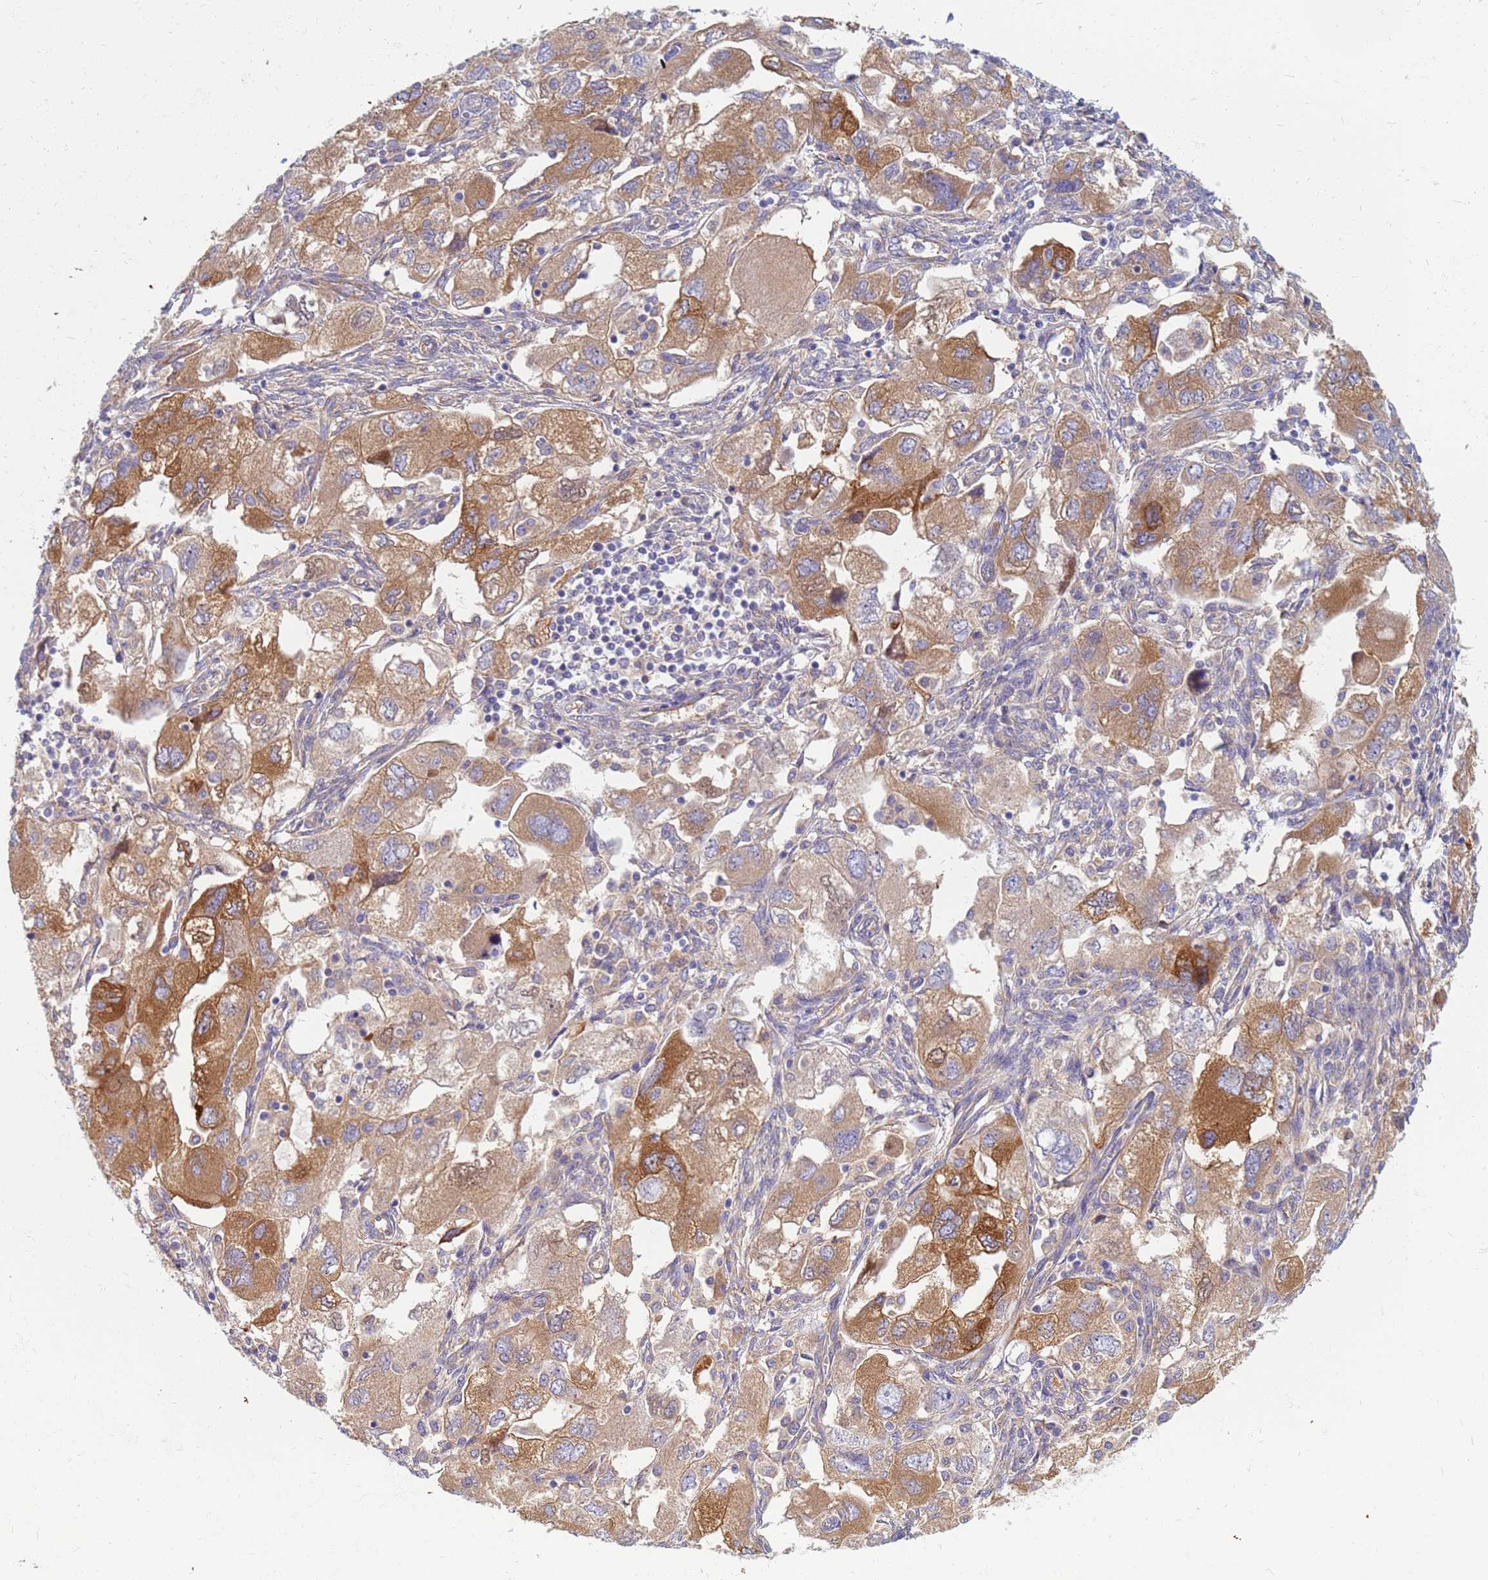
{"staining": {"intensity": "moderate", "quantity": ">75%", "location": "cytoplasmic/membranous"}, "tissue": "ovarian cancer", "cell_type": "Tumor cells", "image_type": "cancer", "snomed": [{"axis": "morphology", "description": "Carcinoma, NOS"}, {"axis": "morphology", "description": "Cystadenocarcinoma, serous, NOS"}, {"axis": "topography", "description": "Ovary"}], "caption": "IHC staining of carcinoma (ovarian), which demonstrates medium levels of moderate cytoplasmic/membranous staining in approximately >75% of tumor cells indicating moderate cytoplasmic/membranous protein staining. The staining was performed using DAB (3,3'-diaminobenzidine) (brown) for protein detection and nuclei were counterstained in hematoxylin (blue).", "gene": "EEA1", "patient": {"sex": "female", "age": 69}}